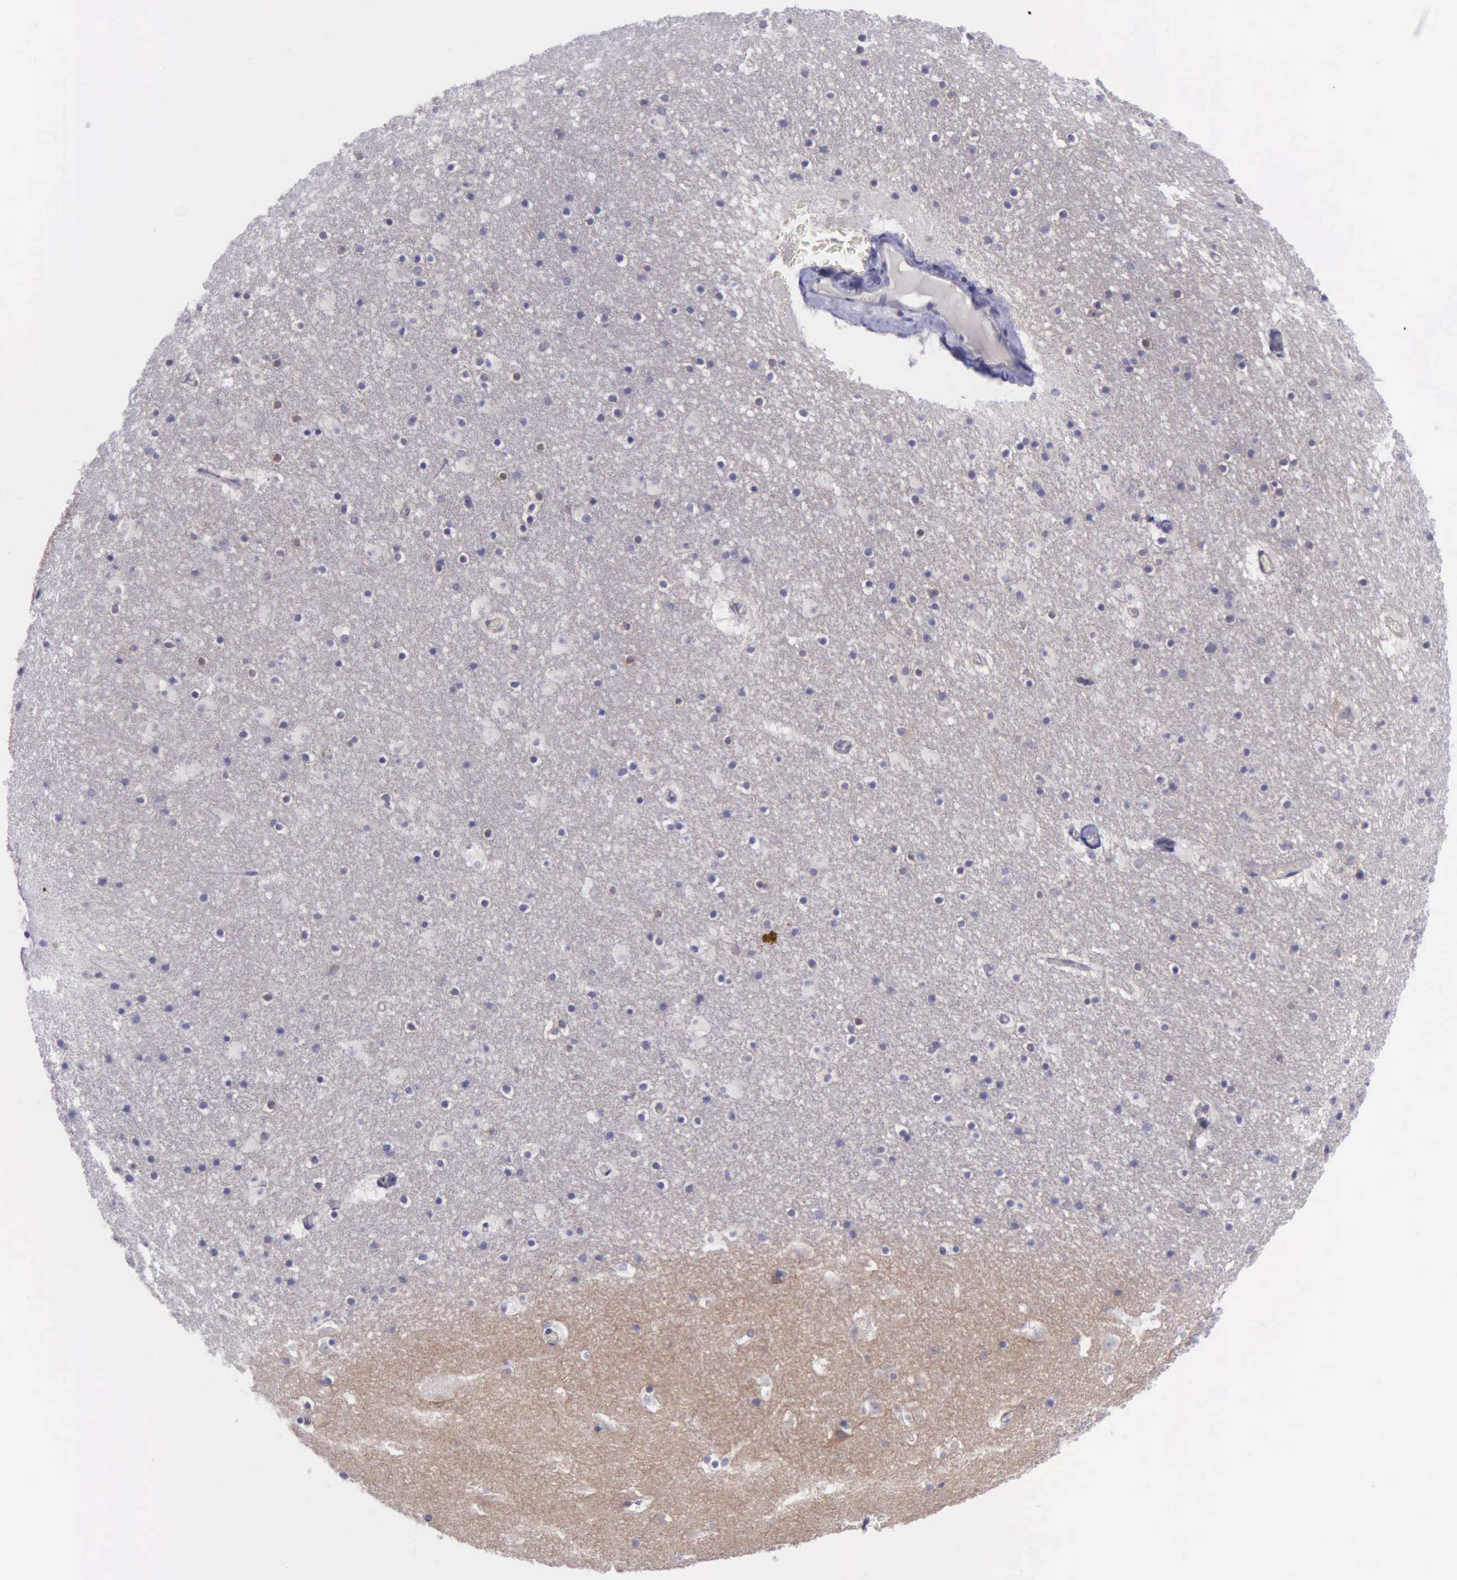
{"staining": {"intensity": "weak", "quantity": "<25%", "location": "cytoplasmic/membranous"}, "tissue": "caudate", "cell_type": "Glial cells", "image_type": "normal", "snomed": [{"axis": "morphology", "description": "Normal tissue, NOS"}, {"axis": "topography", "description": "Lateral ventricle wall"}], "caption": "Unremarkable caudate was stained to show a protein in brown. There is no significant positivity in glial cells. The staining was performed using DAB to visualize the protein expression in brown, while the nuclei were stained in blue with hematoxylin (Magnification: 20x).", "gene": "MICAL3", "patient": {"sex": "male", "age": 45}}